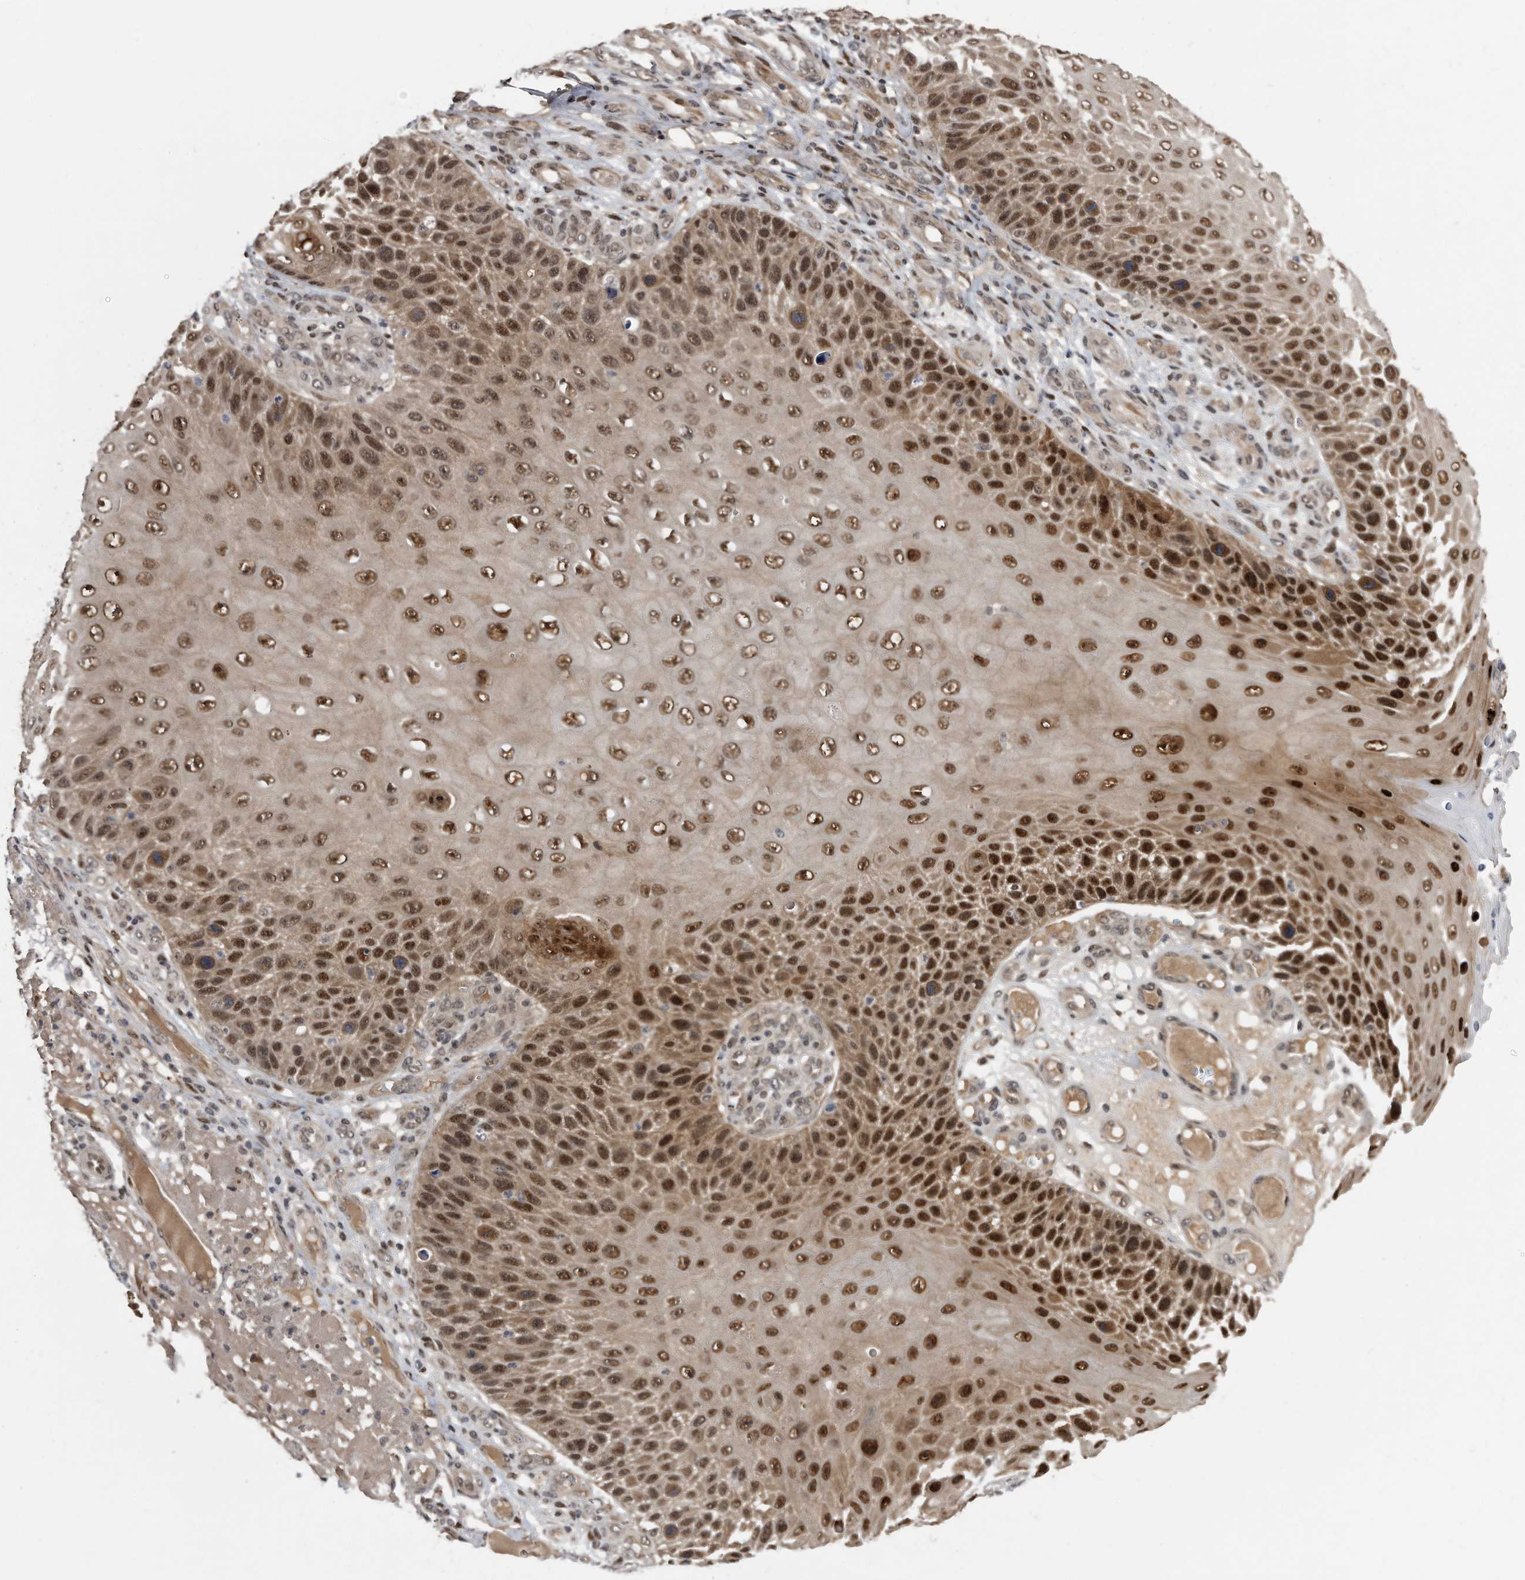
{"staining": {"intensity": "strong", "quantity": ">75%", "location": "cytoplasmic/membranous,nuclear"}, "tissue": "skin cancer", "cell_type": "Tumor cells", "image_type": "cancer", "snomed": [{"axis": "morphology", "description": "Squamous cell carcinoma, NOS"}, {"axis": "topography", "description": "Skin"}], "caption": "DAB (3,3'-diaminobenzidine) immunohistochemical staining of human skin cancer exhibits strong cytoplasmic/membranous and nuclear protein staining in about >75% of tumor cells. The protein of interest is stained brown, and the nuclei are stained in blue (DAB IHC with brightfield microscopy, high magnification).", "gene": "RAD23B", "patient": {"sex": "female", "age": 88}}